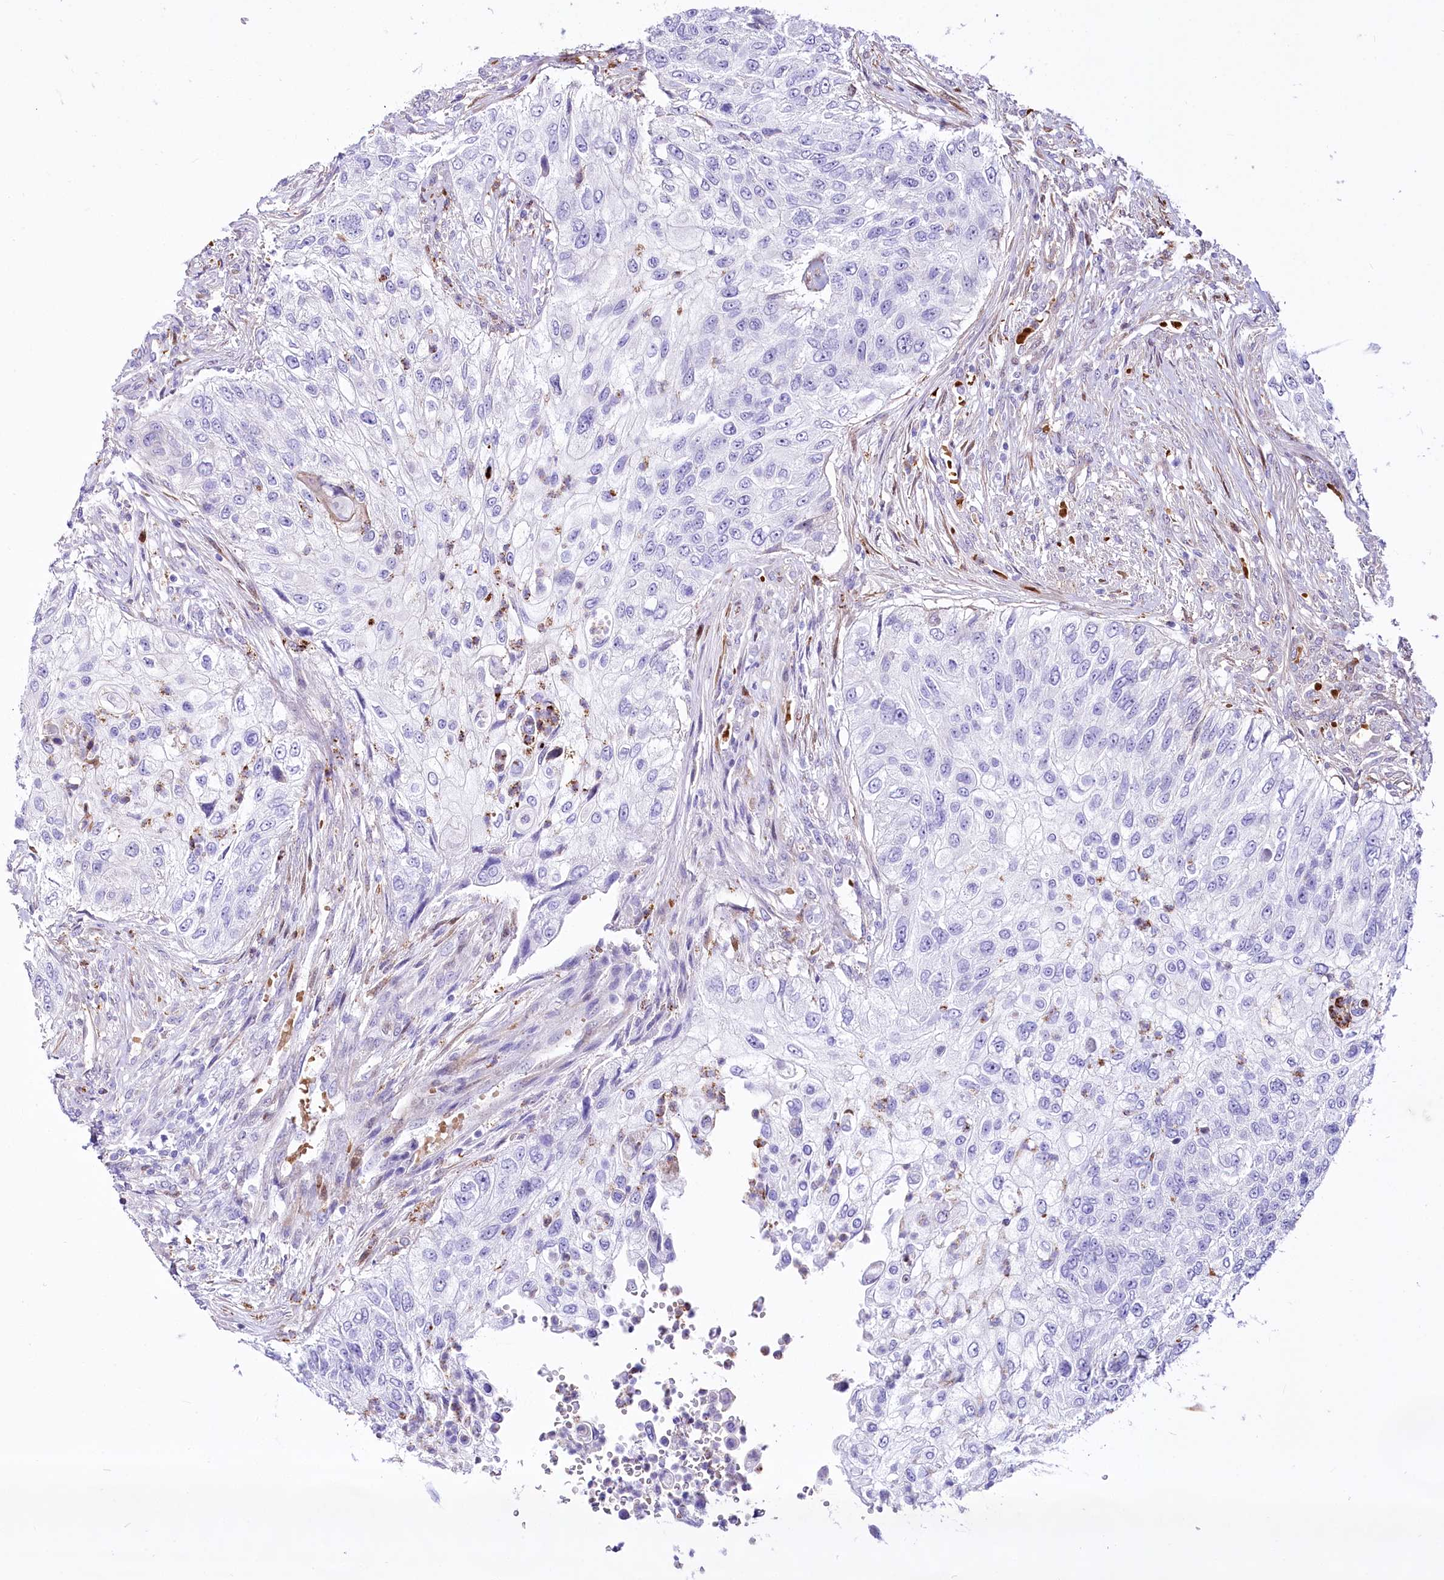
{"staining": {"intensity": "negative", "quantity": "none", "location": "none"}, "tissue": "urothelial cancer", "cell_type": "Tumor cells", "image_type": "cancer", "snomed": [{"axis": "morphology", "description": "Urothelial carcinoma, High grade"}, {"axis": "topography", "description": "Urinary bladder"}], "caption": "This is an immunohistochemistry (IHC) photomicrograph of human high-grade urothelial carcinoma. There is no staining in tumor cells.", "gene": "PTMS", "patient": {"sex": "female", "age": 60}}